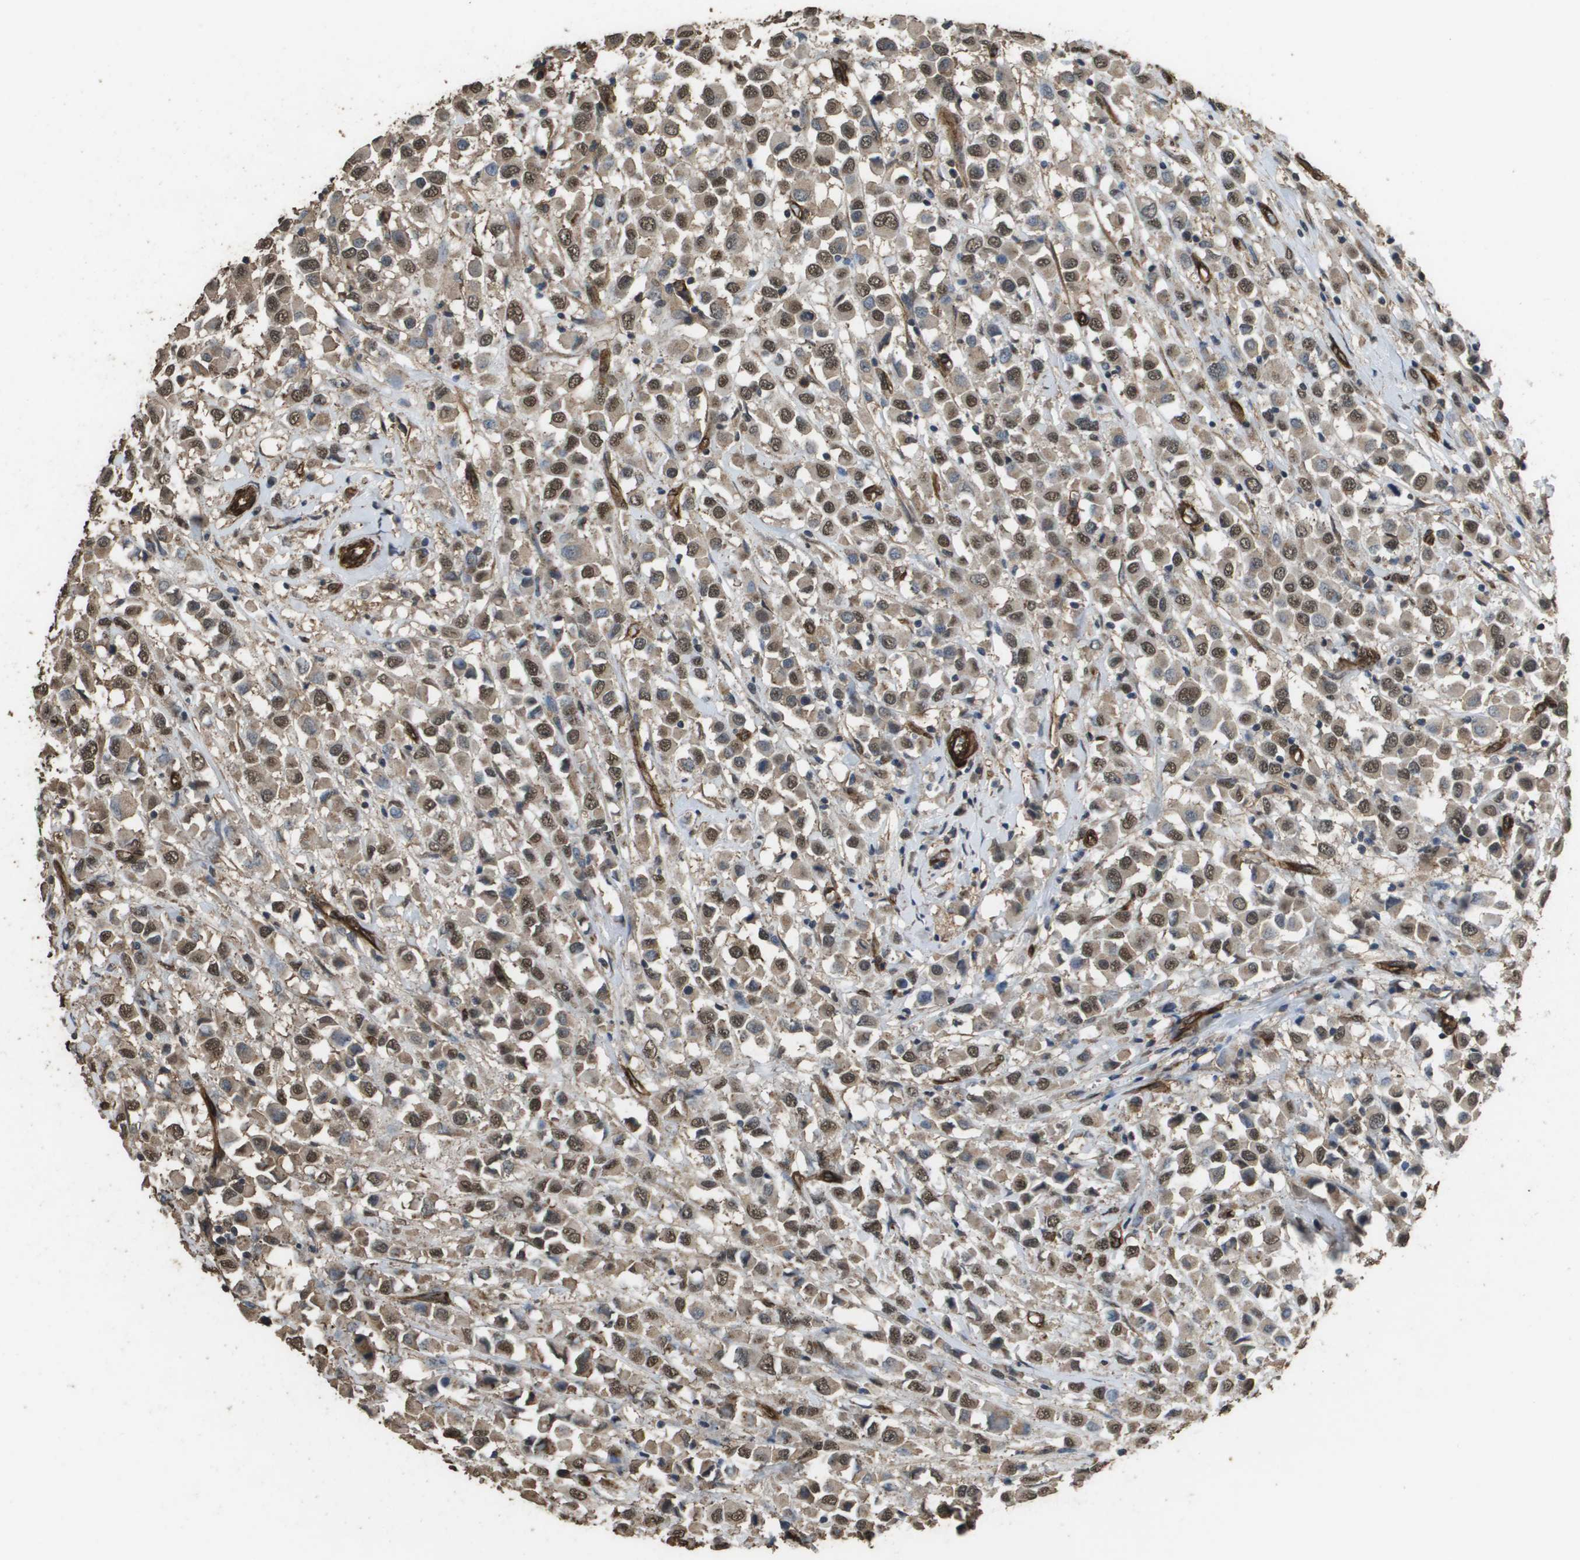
{"staining": {"intensity": "moderate", "quantity": ">75%", "location": "cytoplasmic/membranous,nuclear"}, "tissue": "breast cancer", "cell_type": "Tumor cells", "image_type": "cancer", "snomed": [{"axis": "morphology", "description": "Duct carcinoma"}, {"axis": "topography", "description": "Breast"}], "caption": "Moderate cytoplasmic/membranous and nuclear staining for a protein is seen in approximately >75% of tumor cells of breast intraductal carcinoma using immunohistochemistry.", "gene": "AAMP", "patient": {"sex": "female", "age": 61}}